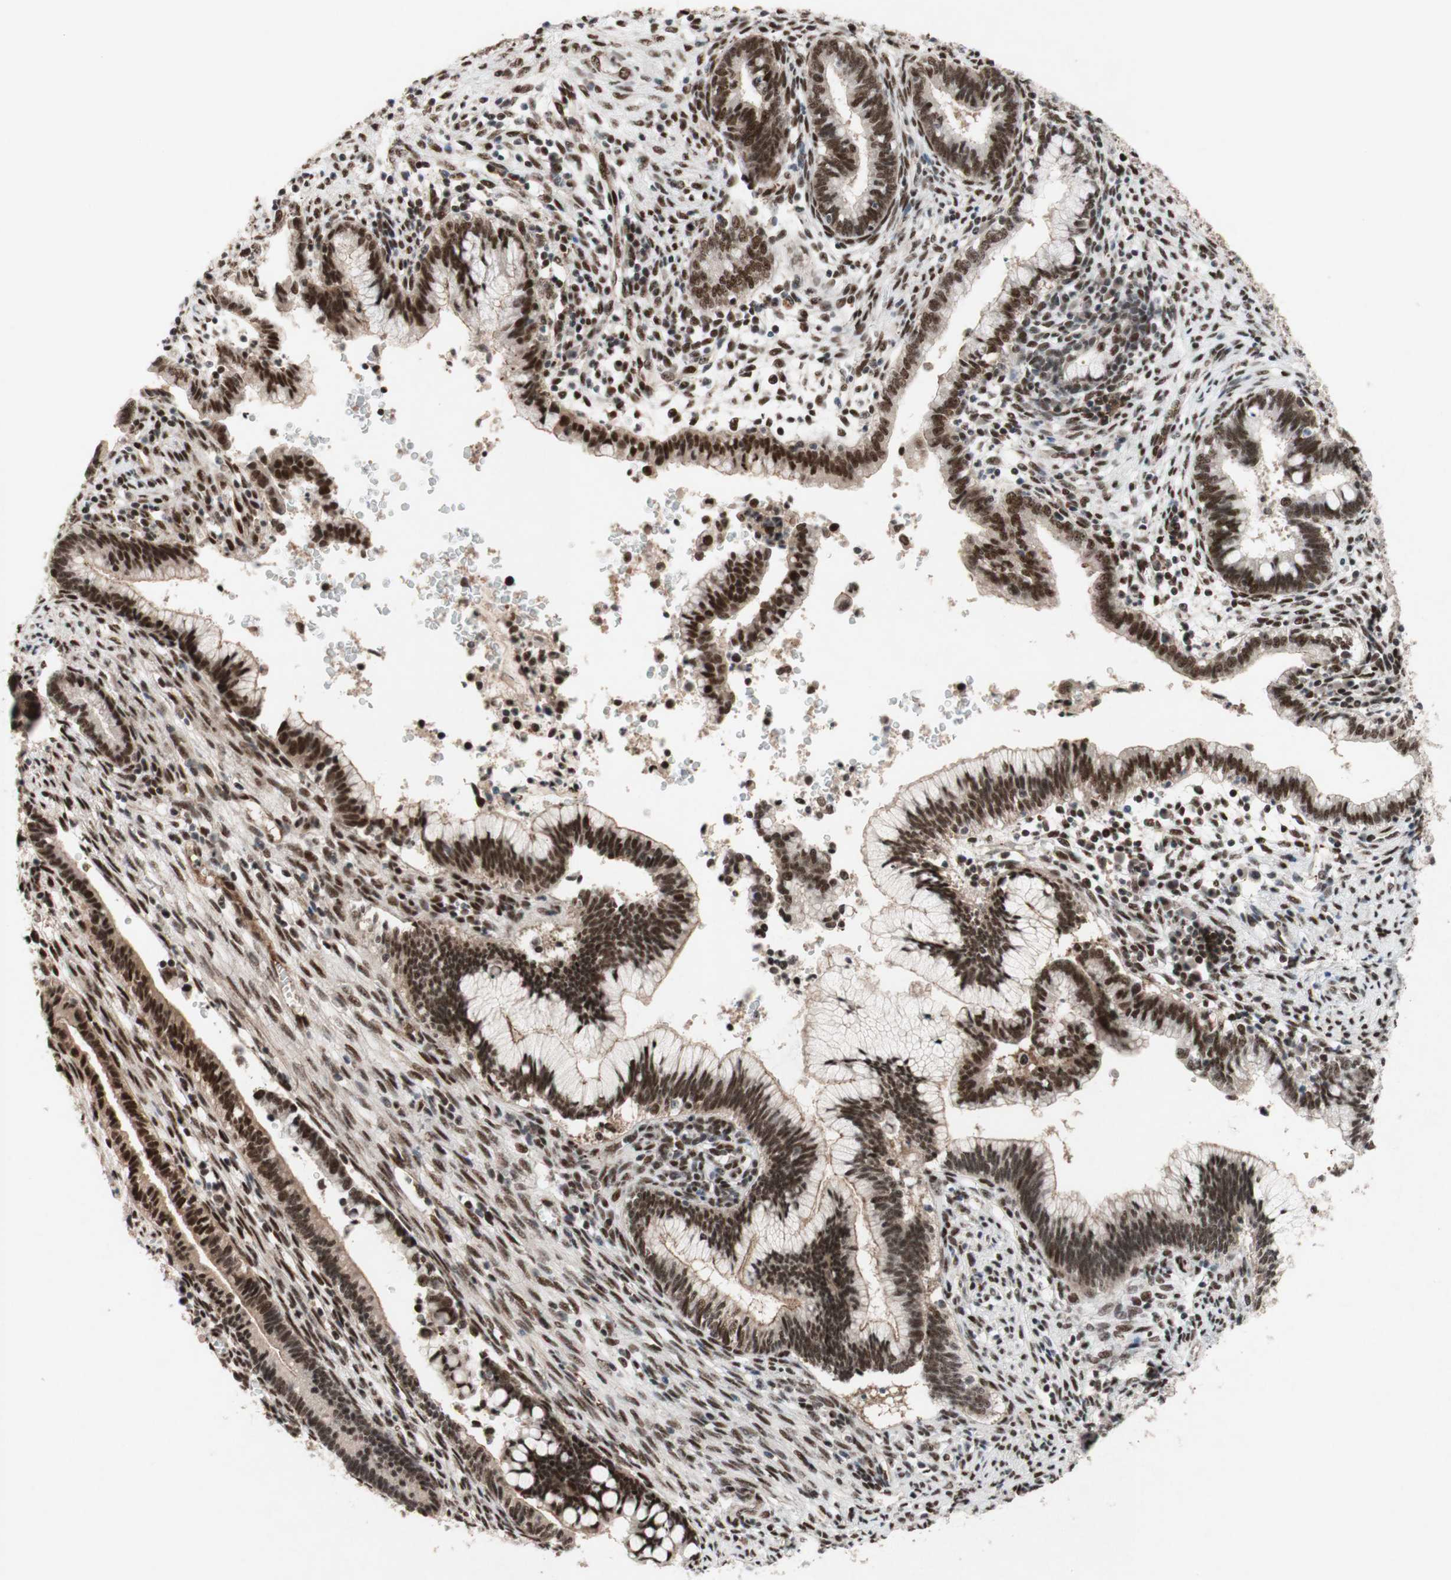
{"staining": {"intensity": "strong", "quantity": ">75%", "location": "nuclear"}, "tissue": "cervical cancer", "cell_type": "Tumor cells", "image_type": "cancer", "snomed": [{"axis": "morphology", "description": "Adenocarcinoma, NOS"}, {"axis": "topography", "description": "Cervix"}], "caption": "Protein staining by immunohistochemistry (IHC) exhibits strong nuclear staining in approximately >75% of tumor cells in adenocarcinoma (cervical).", "gene": "TLE1", "patient": {"sex": "female", "age": 44}}